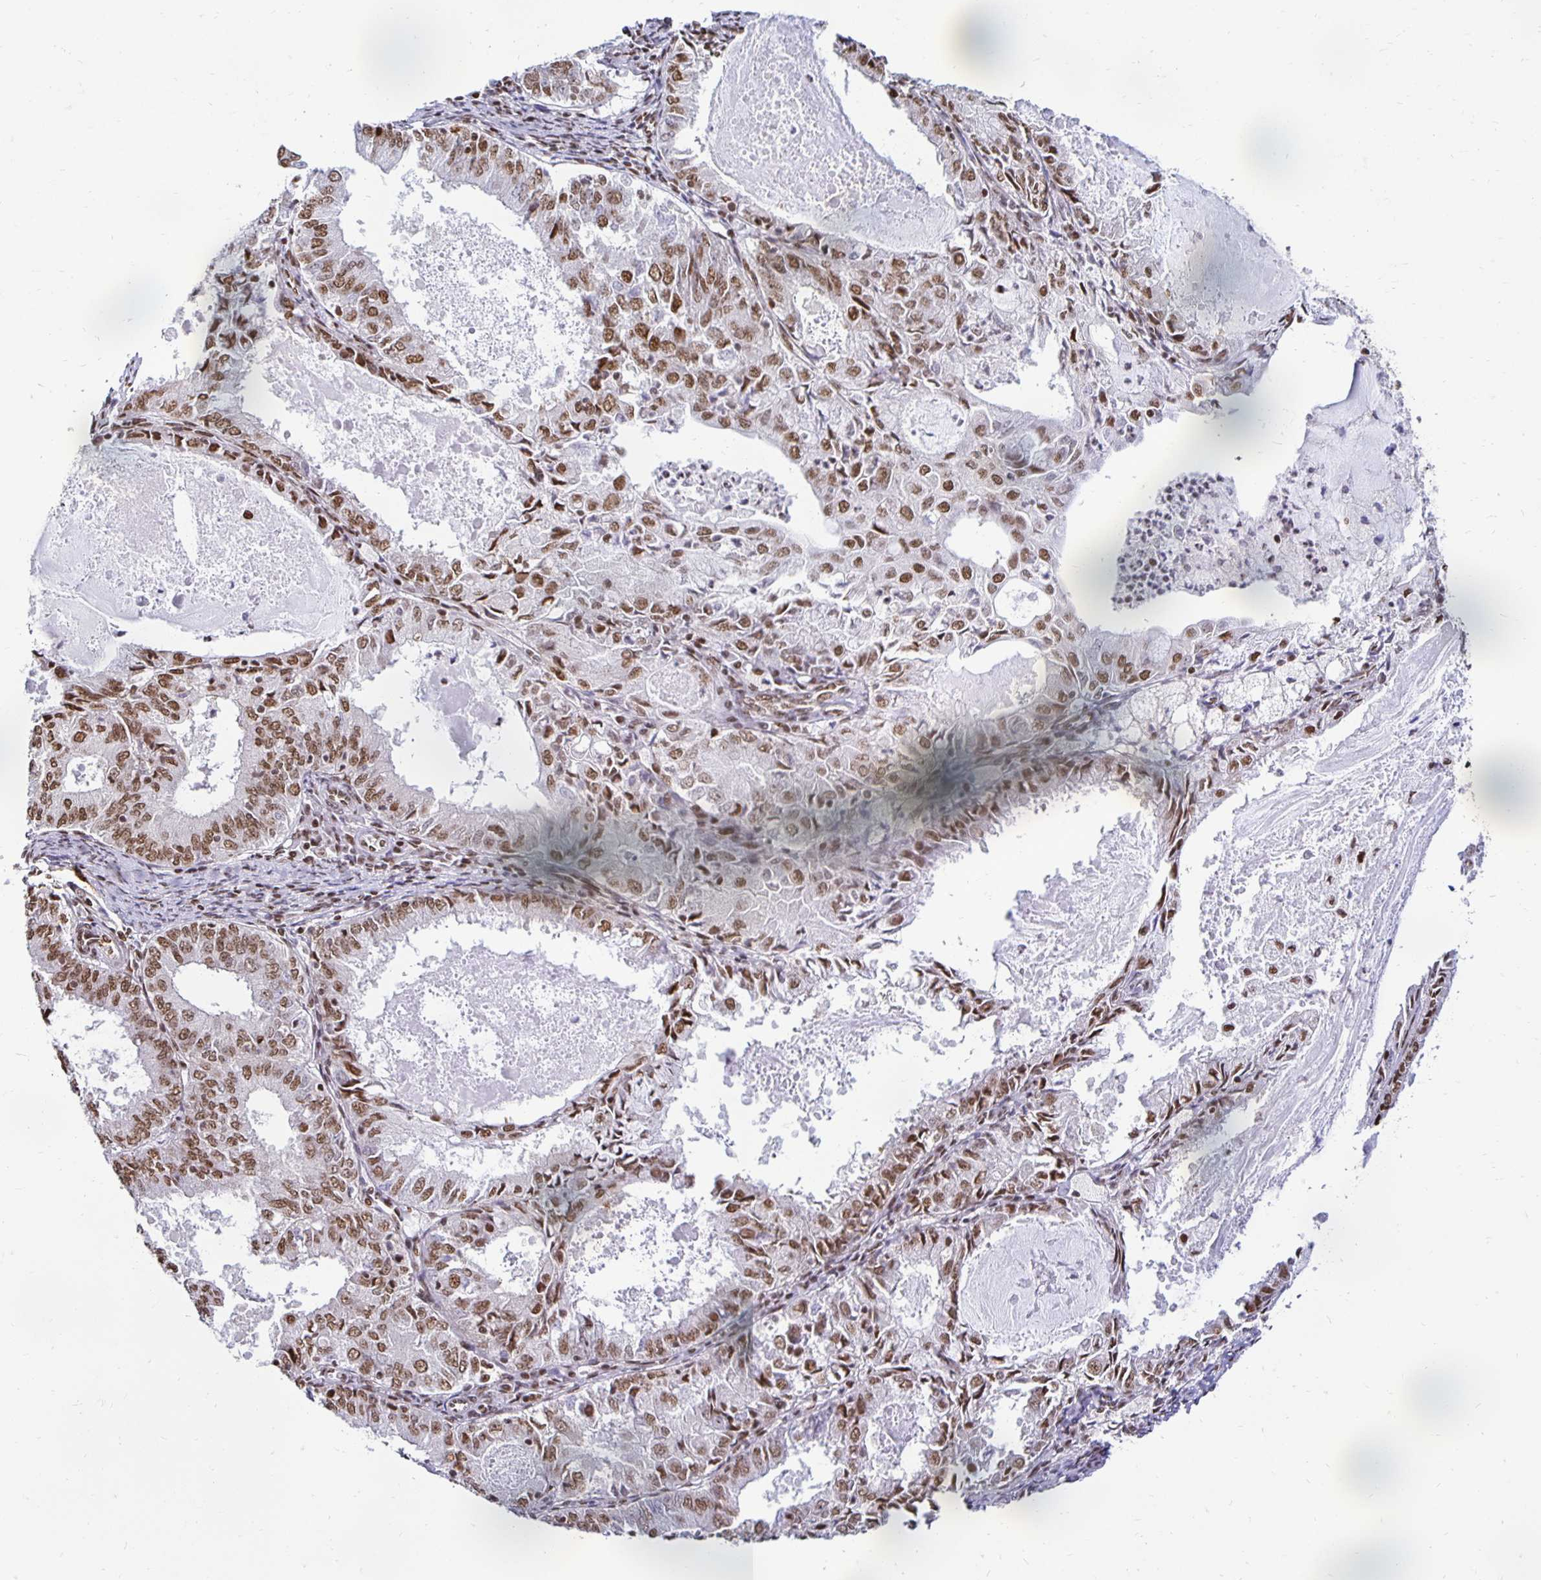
{"staining": {"intensity": "moderate", "quantity": ">75%", "location": "nuclear"}, "tissue": "endometrial cancer", "cell_type": "Tumor cells", "image_type": "cancer", "snomed": [{"axis": "morphology", "description": "Adenocarcinoma, NOS"}, {"axis": "topography", "description": "Endometrium"}], "caption": "Immunohistochemistry of human endometrial cancer reveals medium levels of moderate nuclear positivity in about >75% of tumor cells.", "gene": "ZNF579", "patient": {"sex": "female", "age": 57}}